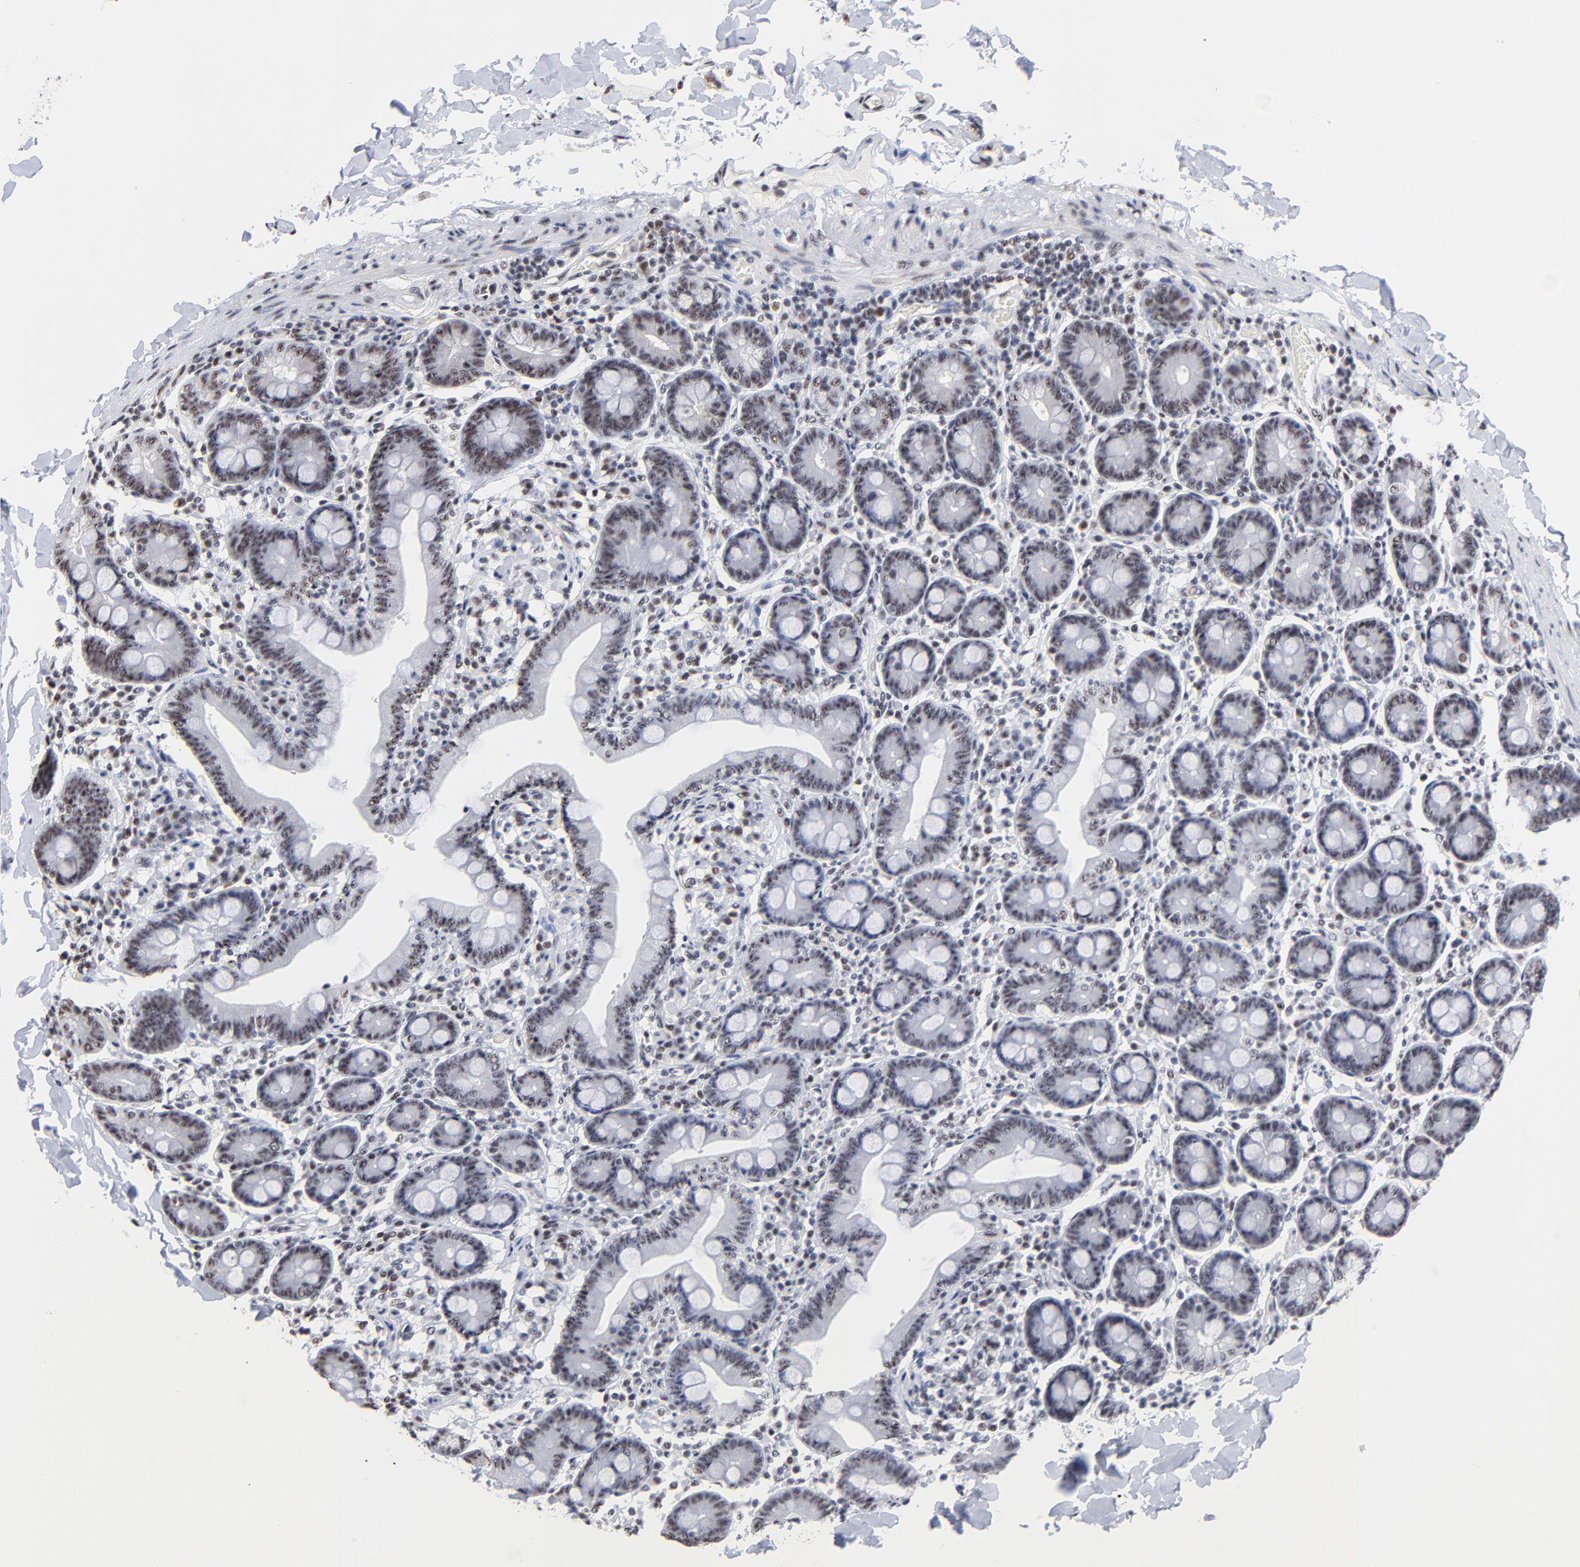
{"staining": {"intensity": "weak", "quantity": ">75%", "location": "nuclear"}, "tissue": "duodenum", "cell_type": "Glandular cells", "image_type": "normal", "snomed": [{"axis": "morphology", "description": "Normal tissue, NOS"}, {"axis": "topography", "description": "Duodenum"}], "caption": "Immunohistochemistry of normal duodenum reveals low levels of weak nuclear staining in about >75% of glandular cells.", "gene": "MBD4", "patient": {"sex": "male", "age": 66}}